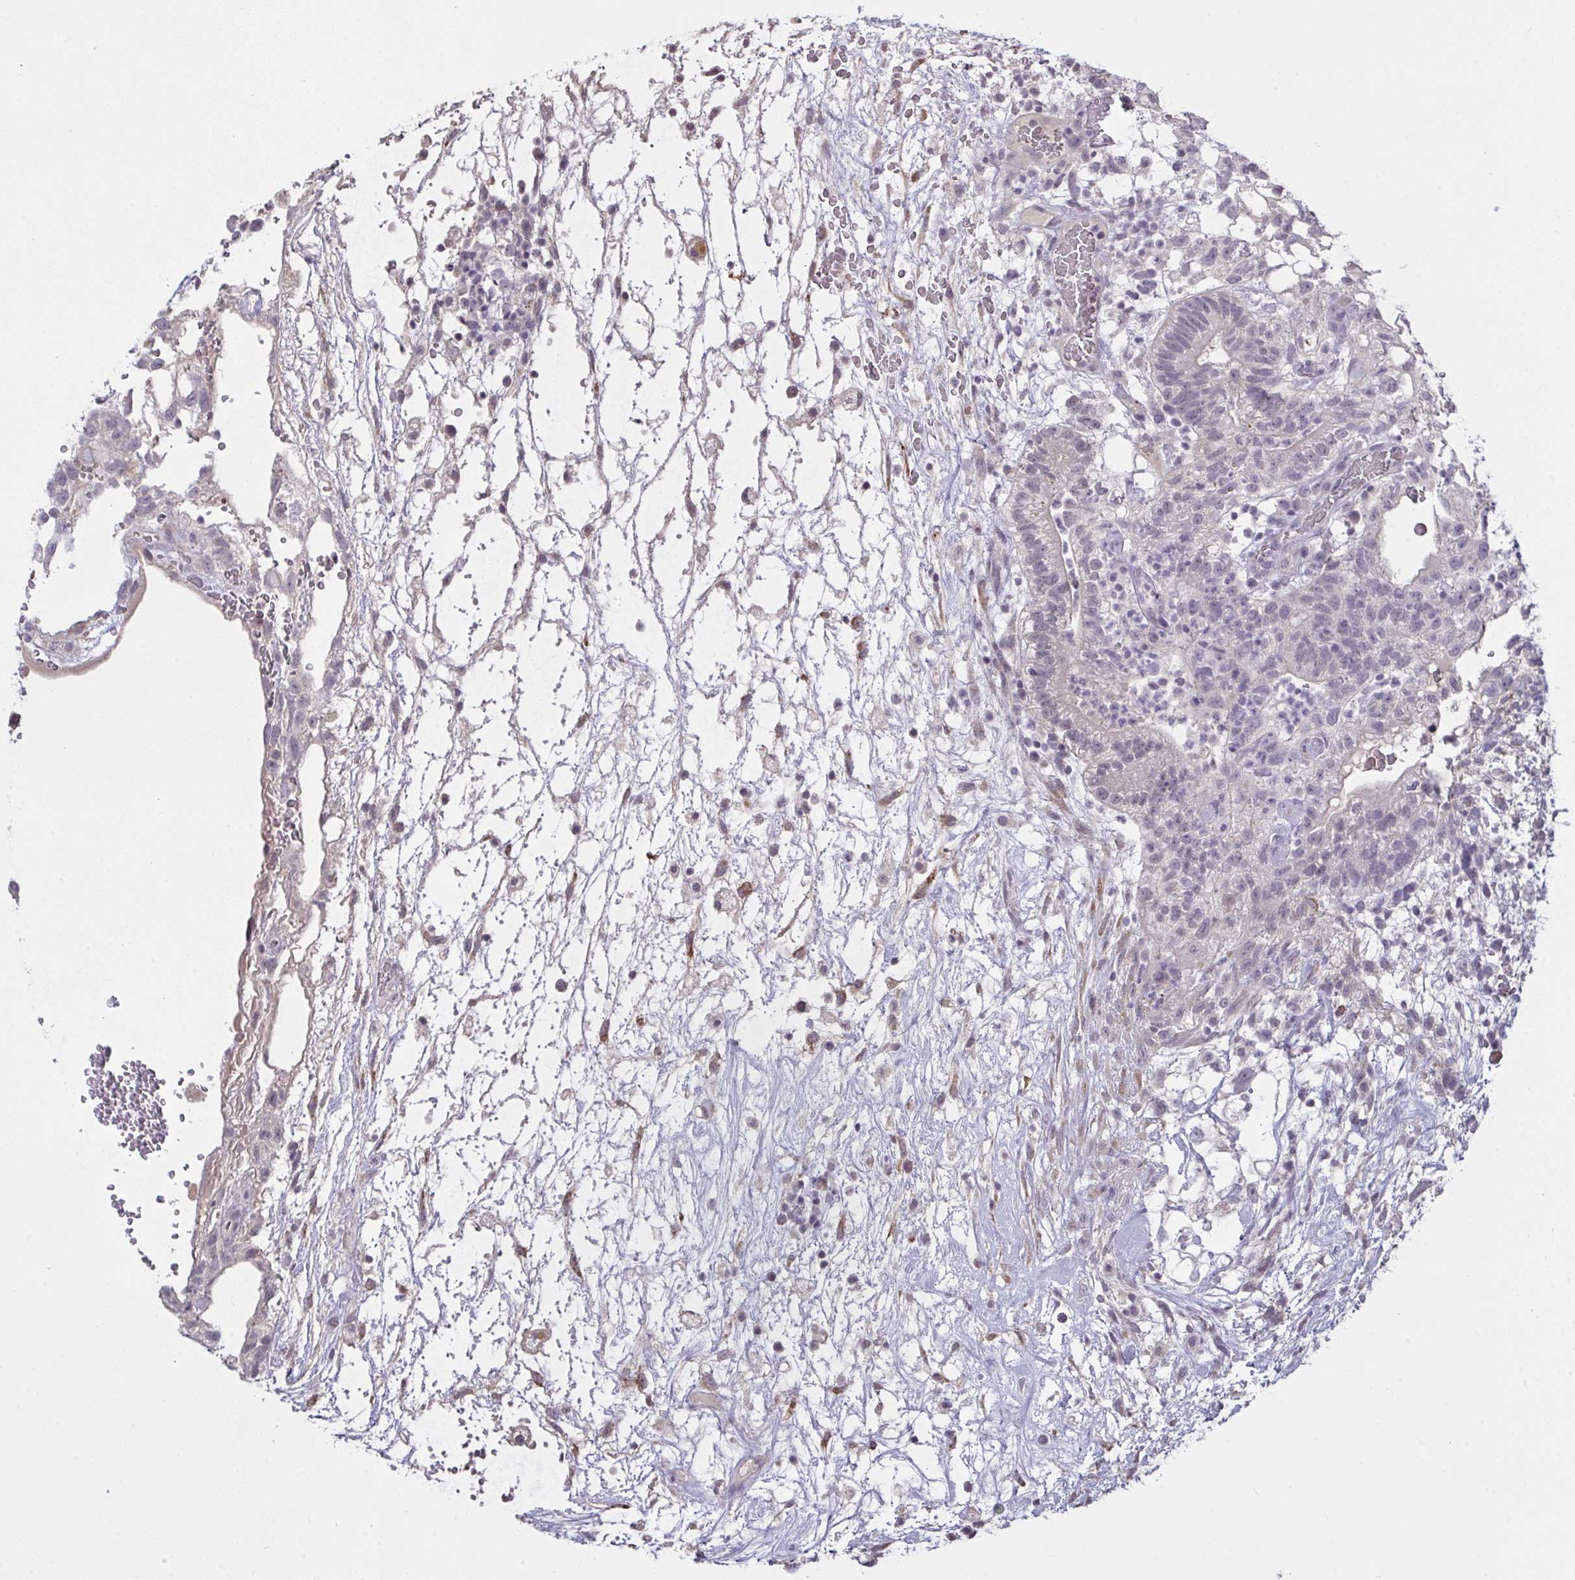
{"staining": {"intensity": "negative", "quantity": "none", "location": "none"}, "tissue": "testis cancer", "cell_type": "Tumor cells", "image_type": "cancer", "snomed": [{"axis": "morphology", "description": "Normal tissue, NOS"}, {"axis": "morphology", "description": "Carcinoma, Embryonal, NOS"}, {"axis": "topography", "description": "Testis"}], "caption": "A high-resolution image shows immunohistochemistry staining of testis cancer (embryonal carcinoma), which shows no significant expression in tumor cells.", "gene": "ZNF784", "patient": {"sex": "male", "age": 32}}